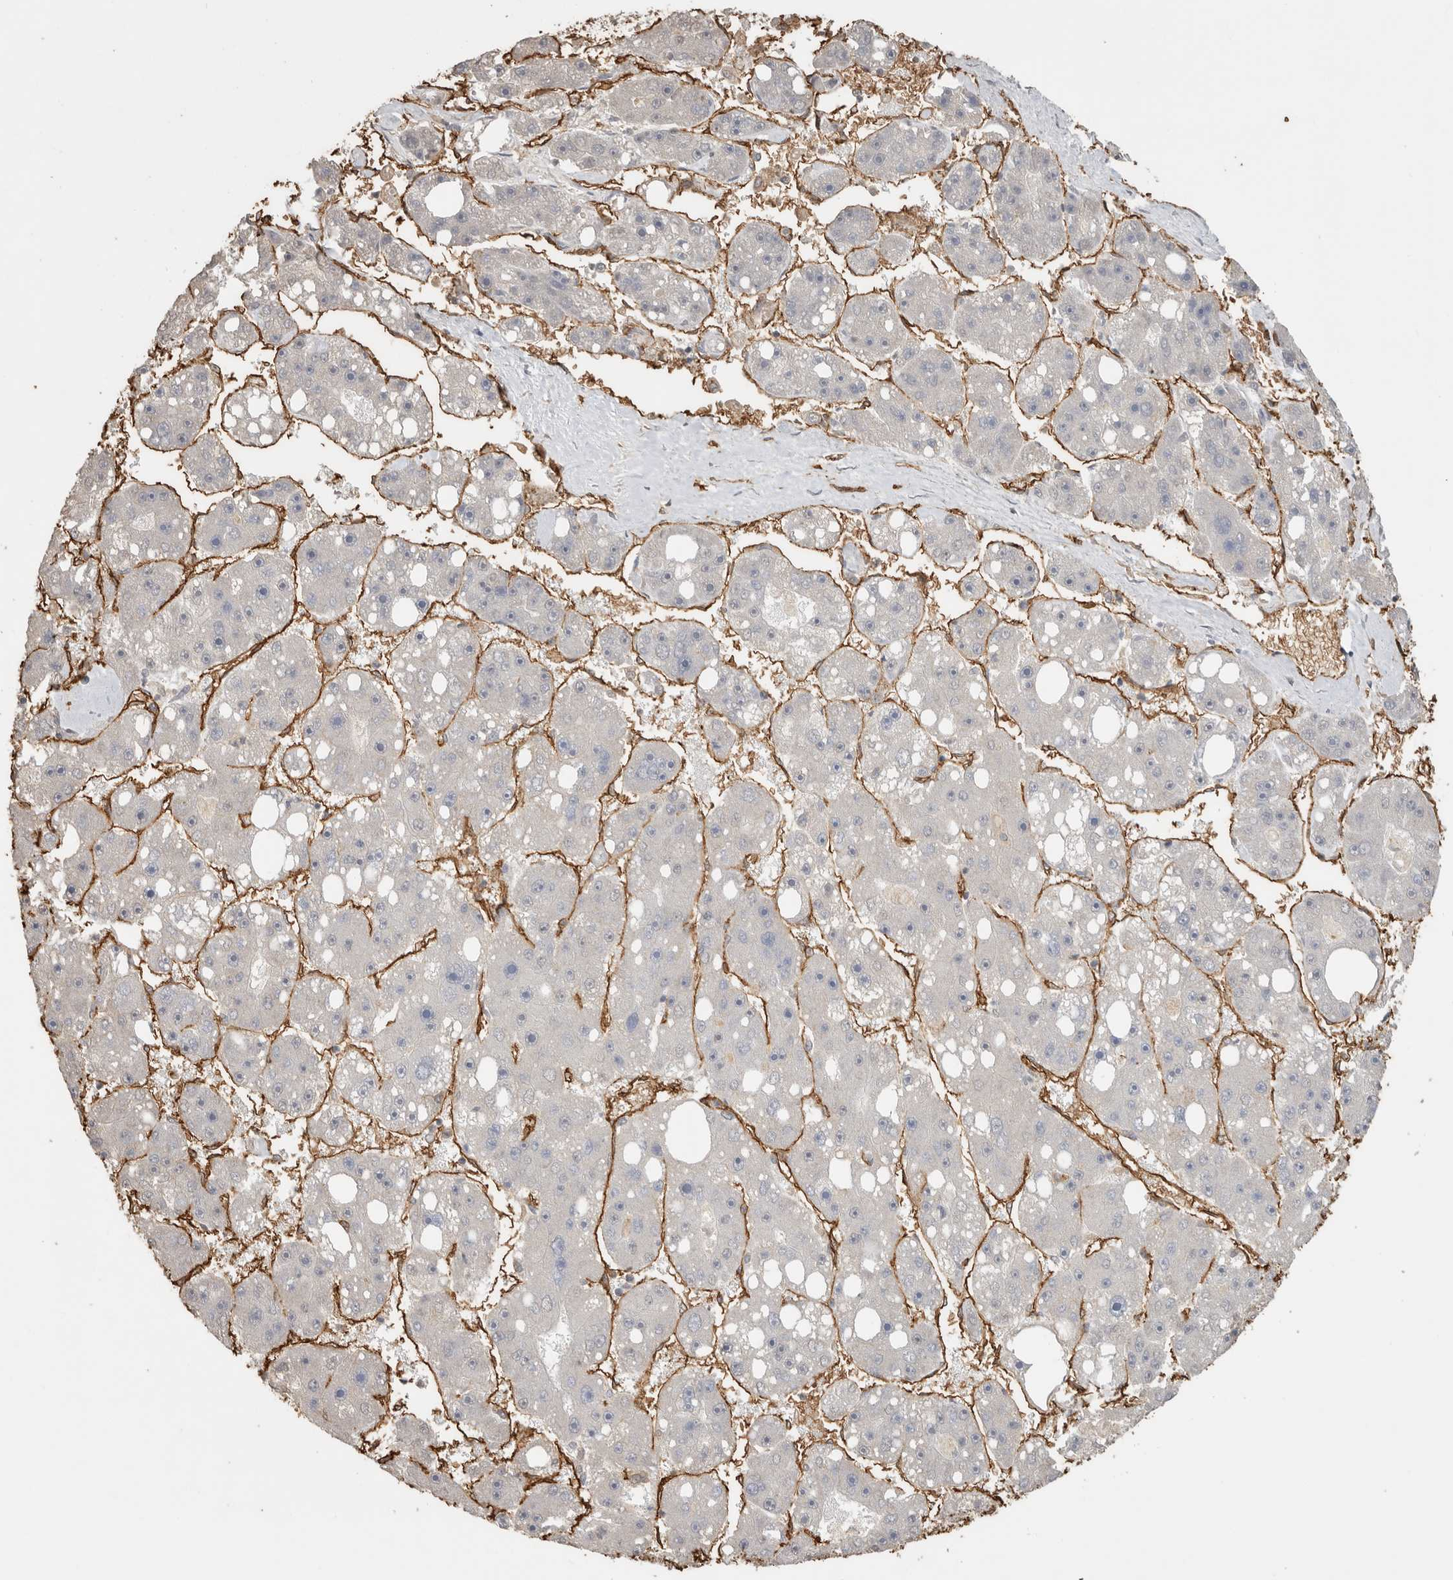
{"staining": {"intensity": "negative", "quantity": "none", "location": "none"}, "tissue": "liver cancer", "cell_type": "Tumor cells", "image_type": "cancer", "snomed": [{"axis": "morphology", "description": "Carcinoma, Hepatocellular, NOS"}, {"axis": "topography", "description": "Liver"}], "caption": "Human hepatocellular carcinoma (liver) stained for a protein using immunohistochemistry exhibits no positivity in tumor cells.", "gene": "IL27", "patient": {"sex": "female", "age": 61}}